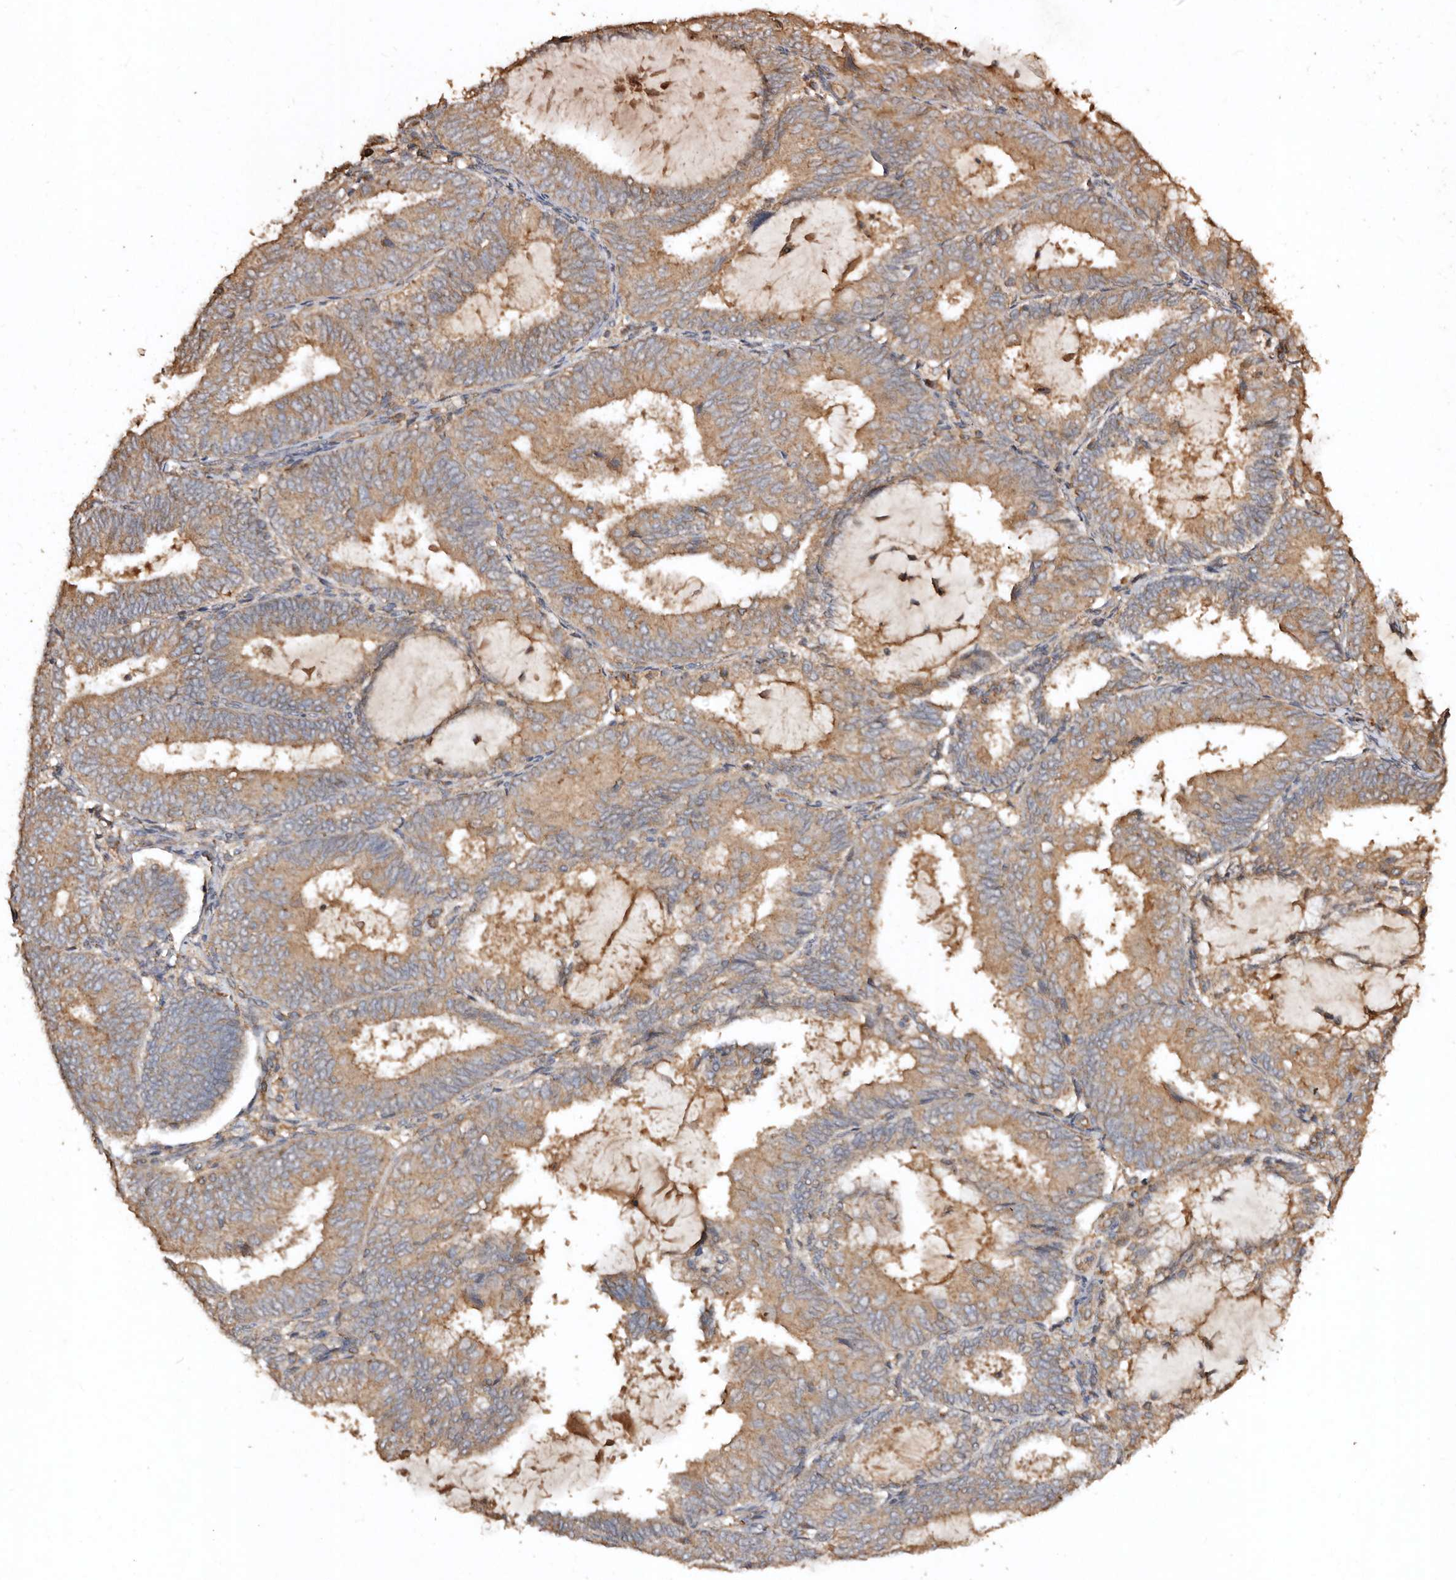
{"staining": {"intensity": "moderate", "quantity": ">75%", "location": "cytoplasmic/membranous"}, "tissue": "endometrial cancer", "cell_type": "Tumor cells", "image_type": "cancer", "snomed": [{"axis": "morphology", "description": "Adenocarcinoma, NOS"}, {"axis": "topography", "description": "Endometrium"}], "caption": "Endometrial cancer (adenocarcinoma) stained for a protein (brown) demonstrates moderate cytoplasmic/membranous positive positivity in approximately >75% of tumor cells.", "gene": "FARS2", "patient": {"sex": "female", "age": 81}}